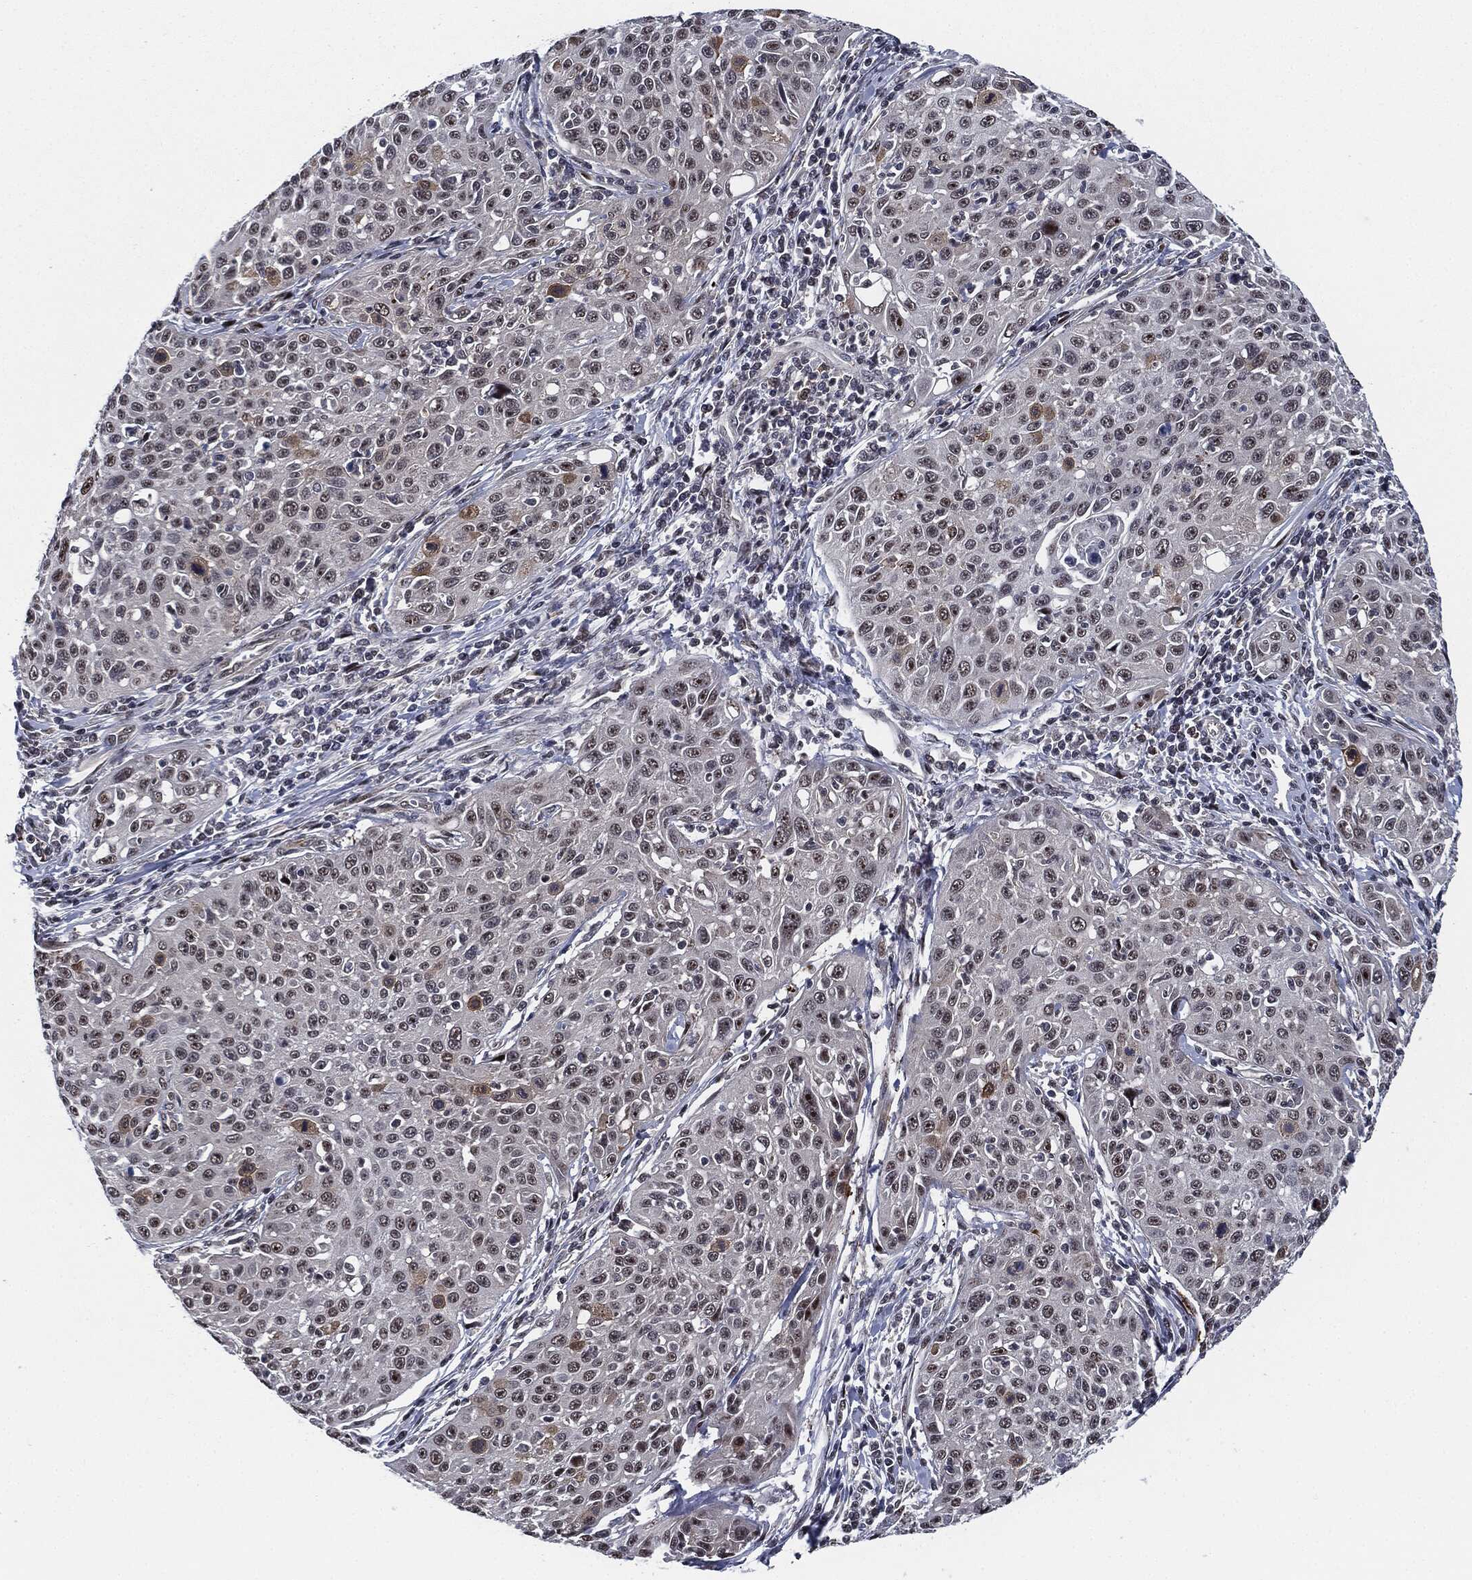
{"staining": {"intensity": "moderate", "quantity": "<25%", "location": "nuclear"}, "tissue": "cervical cancer", "cell_type": "Tumor cells", "image_type": "cancer", "snomed": [{"axis": "morphology", "description": "Squamous cell carcinoma, NOS"}, {"axis": "topography", "description": "Cervix"}], "caption": "Immunohistochemical staining of human squamous cell carcinoma (cervical) demonstrates low levels of moderate nuclear staining in approximately <25% of tumor cells. (DAB (3,3'-diaminobenzidine) IHC with brightfield microscopy, high magnification).", "gene": "AKT2", "patient": {"sex": "female", "age": 26}}